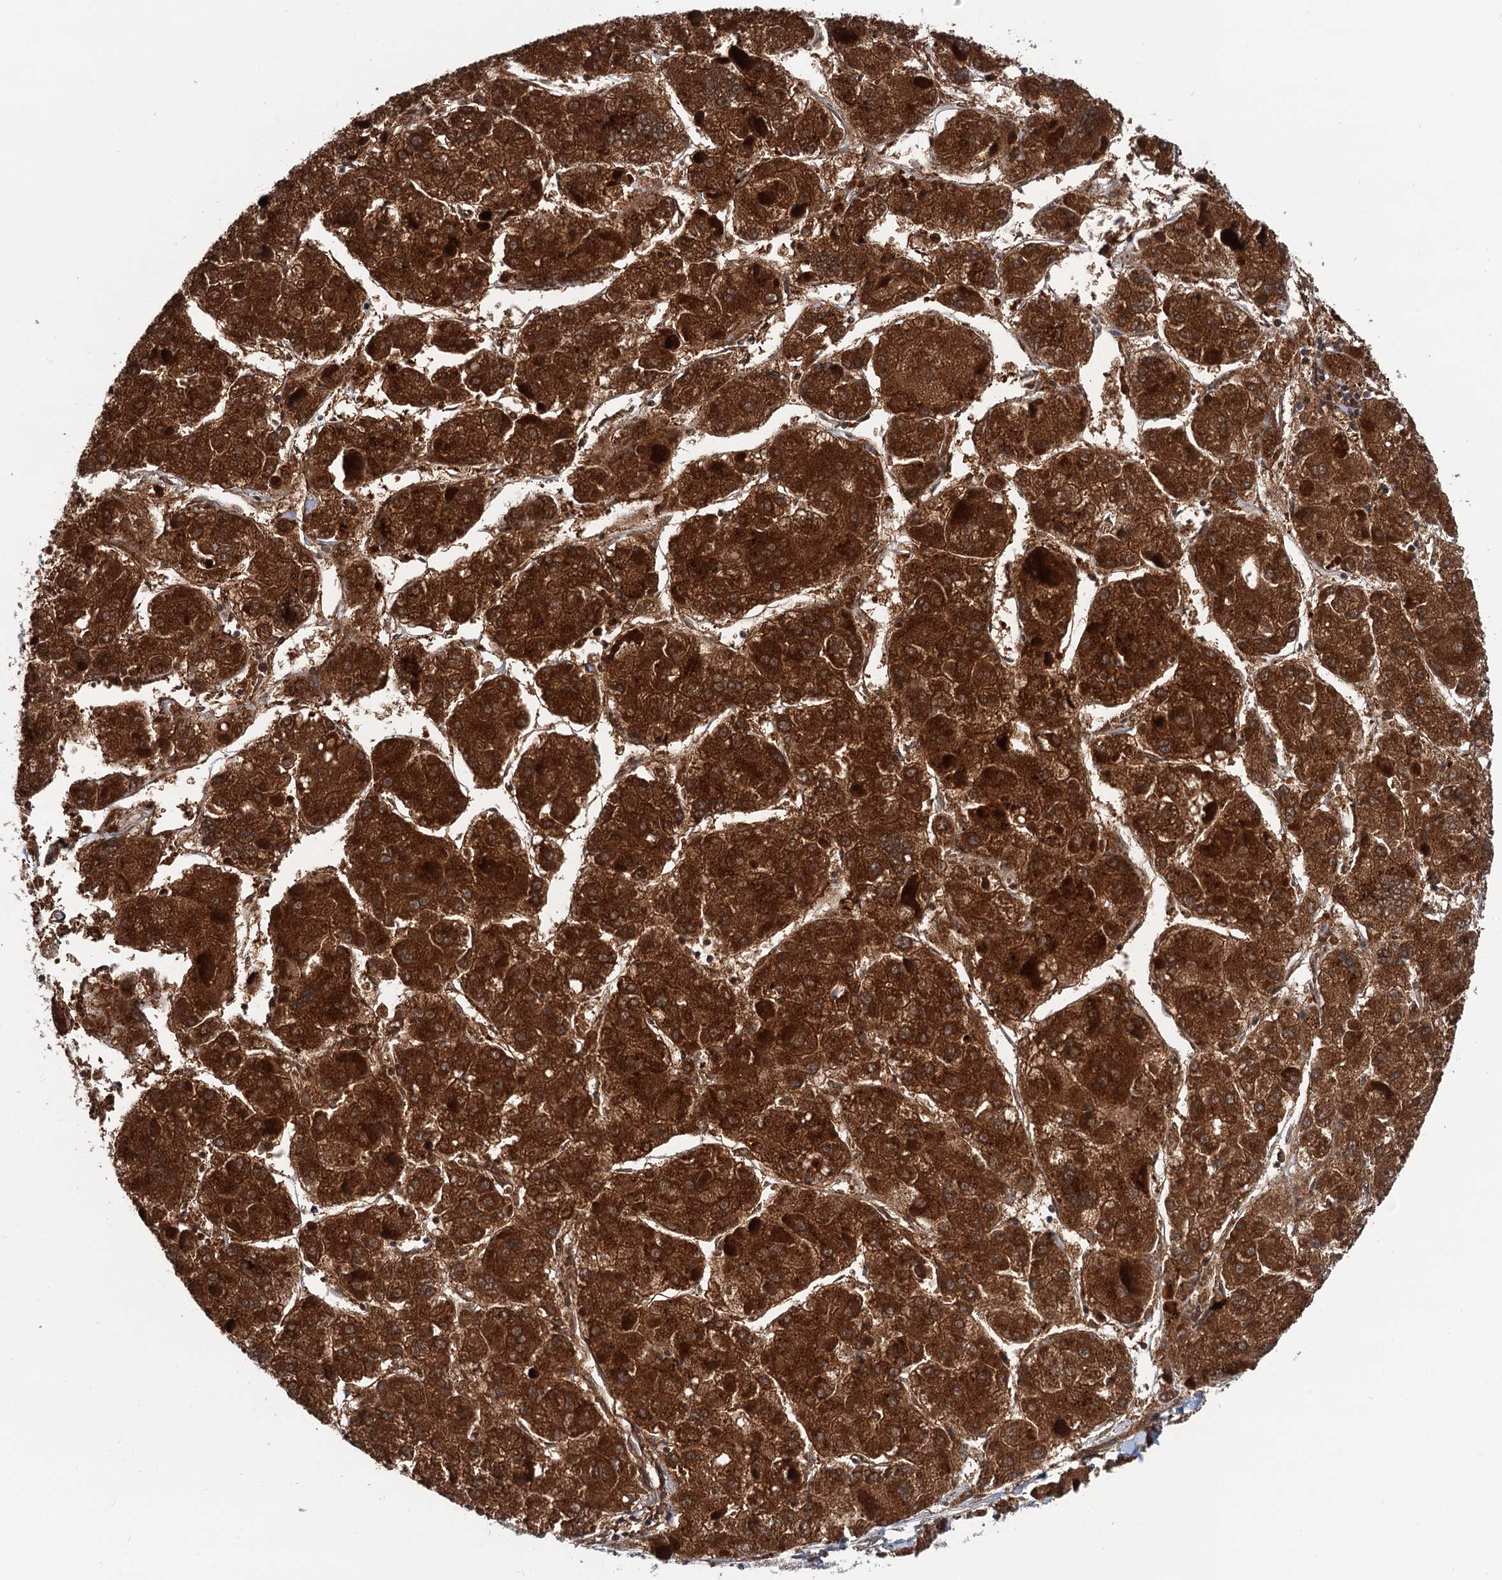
{"staining": {"intensity": "strong", "quantity": ">75%", "location": "cytoplasmic/membranous"}, "tissue": "liver cancer", "cell_type": "Tumor cells", "image_type": "cancer", "snomed": [{"axis": "morphology", "description": "Carcinoma, Hepatocellular, NOS"}, {"axis": "topography", "description": "Liver"}], "caption": "Strong cytoplasmic/membranous protein positivity is present in about >75% of tumor cells in liver hepatocellular carcinoma. Immunohistochemistry (ihc) stains the protein in brown and the nuclei are stained blue.", "gene": "CSTPP1", "patient": {"sex": "female", "age": 73}}